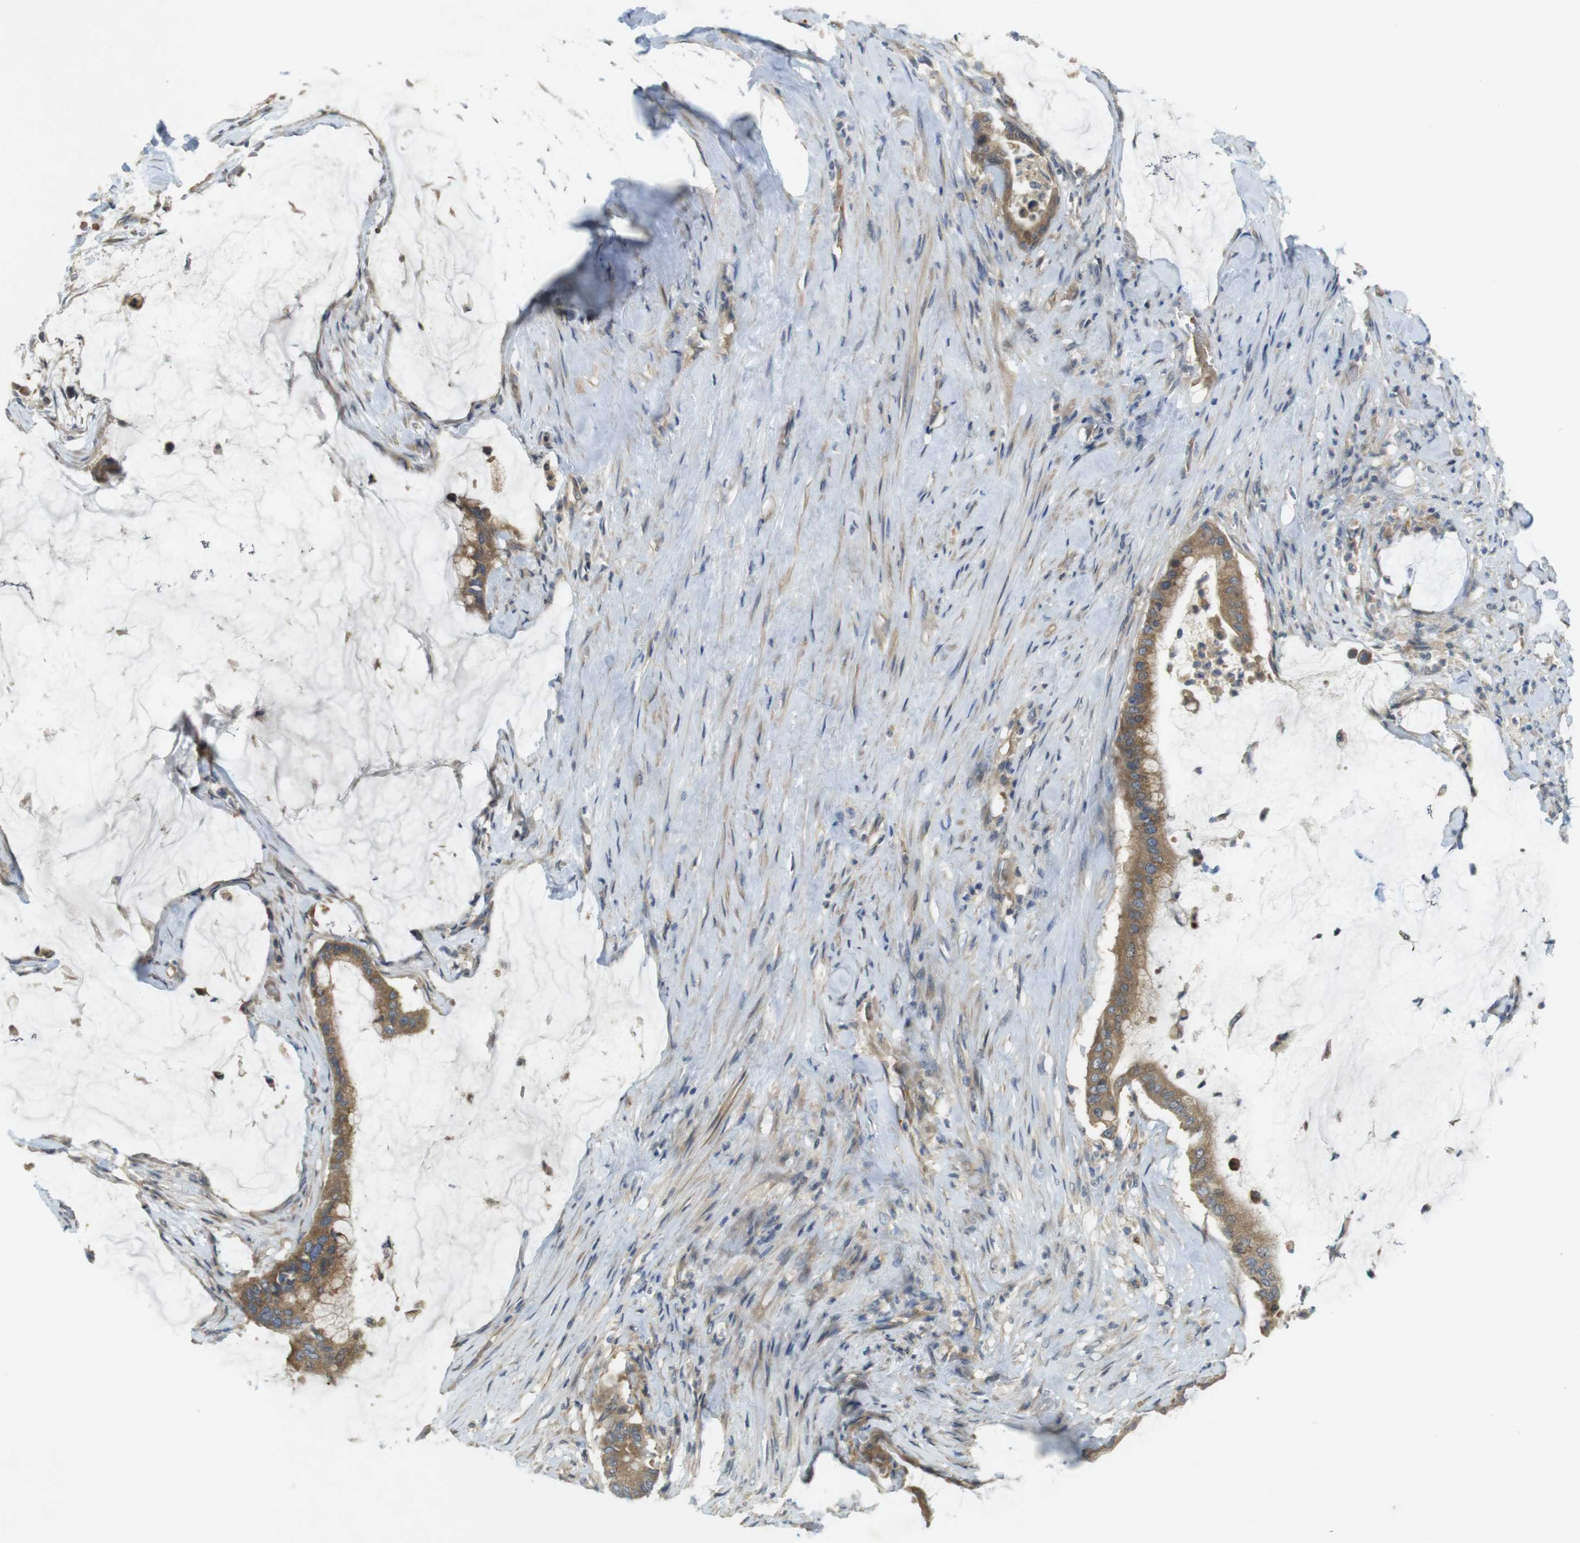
{"staining": {"intensity": "moderate", "quantity": ">75%", "location": "cytoplasmic/membranous"}, "tissue": "pancreatic cancer", "cell_type": "Tumor cells", "image_type": "cancer", "snomed": [{"axis": "morphology", "description": "Adenocarcinoma, NOS"}, {"axis": "topography", "description": "Pancreas"}], "caption": "Adenocarcinoma (pancreatic) was stained to show a protein in brown. There is medium levels of moderate cytoplasmic/membranous expression in about >75% of tumor cells.", "gene": "CLTC", "patient": {"sex": "male", "age": 41}}